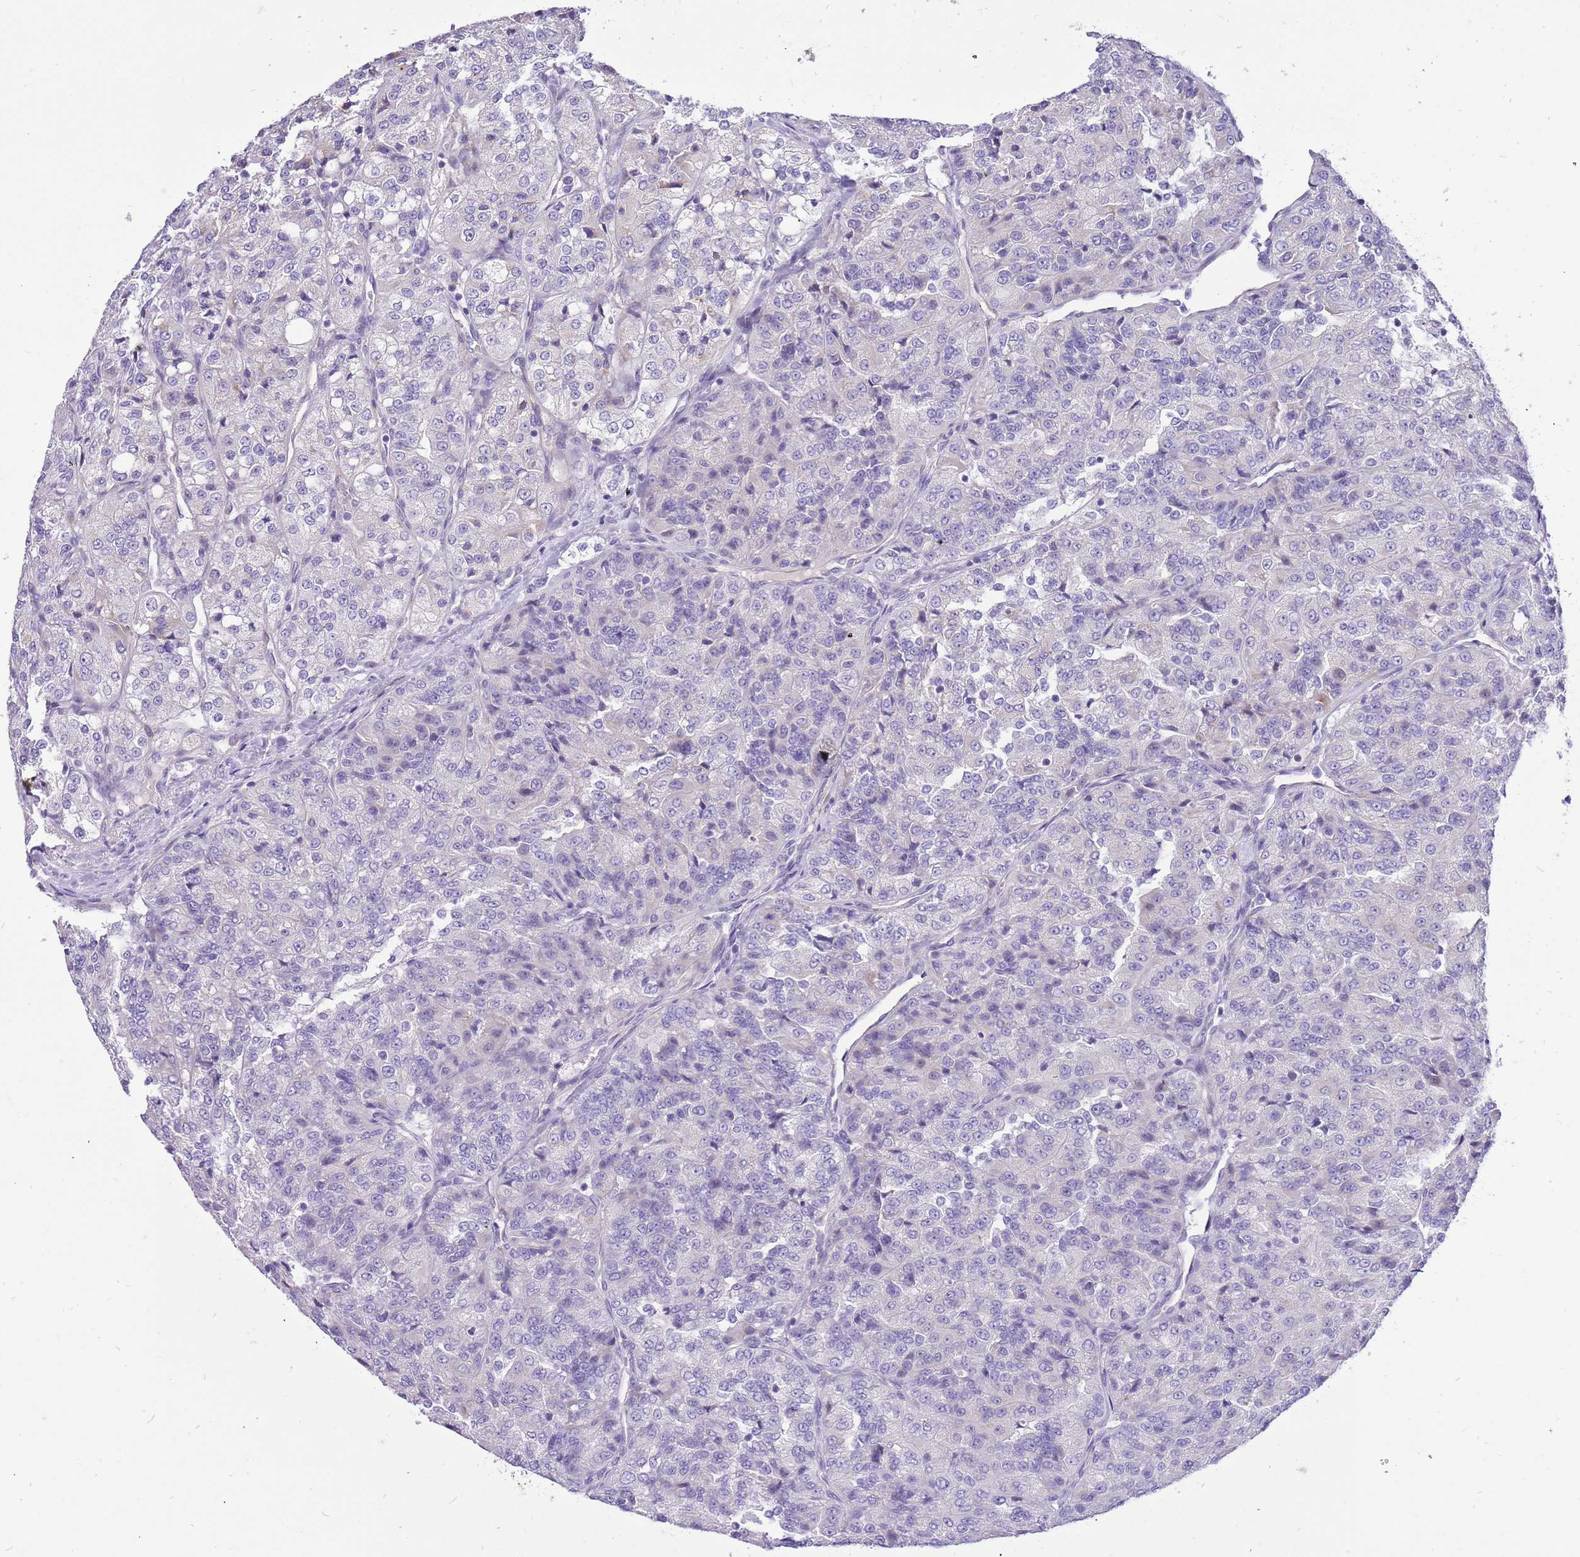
{"staining": {"intensity": "negative", "quantity": "none", "location": "none"}, "tissue": "renal cancer", "cell_type": "Tumor cells", "image_type": "cancer", "snomed": [{"axis": "morphology", "description": "Adenocarcinoma, NOS"}, {"axis": "topography", "description": "Kidney"}], "caption": "Tumor cells show no significant protein expression in renal adenocarcinoma. The staining was performed using DAB (3,3'-diaminobenzidine) to visualize the protein expression in brown, while the nuclei were stained in blue with hematoxylin (Magnification: 20x).", "gene": "COX17", "patient": {"sex": "female", "age": 63}}